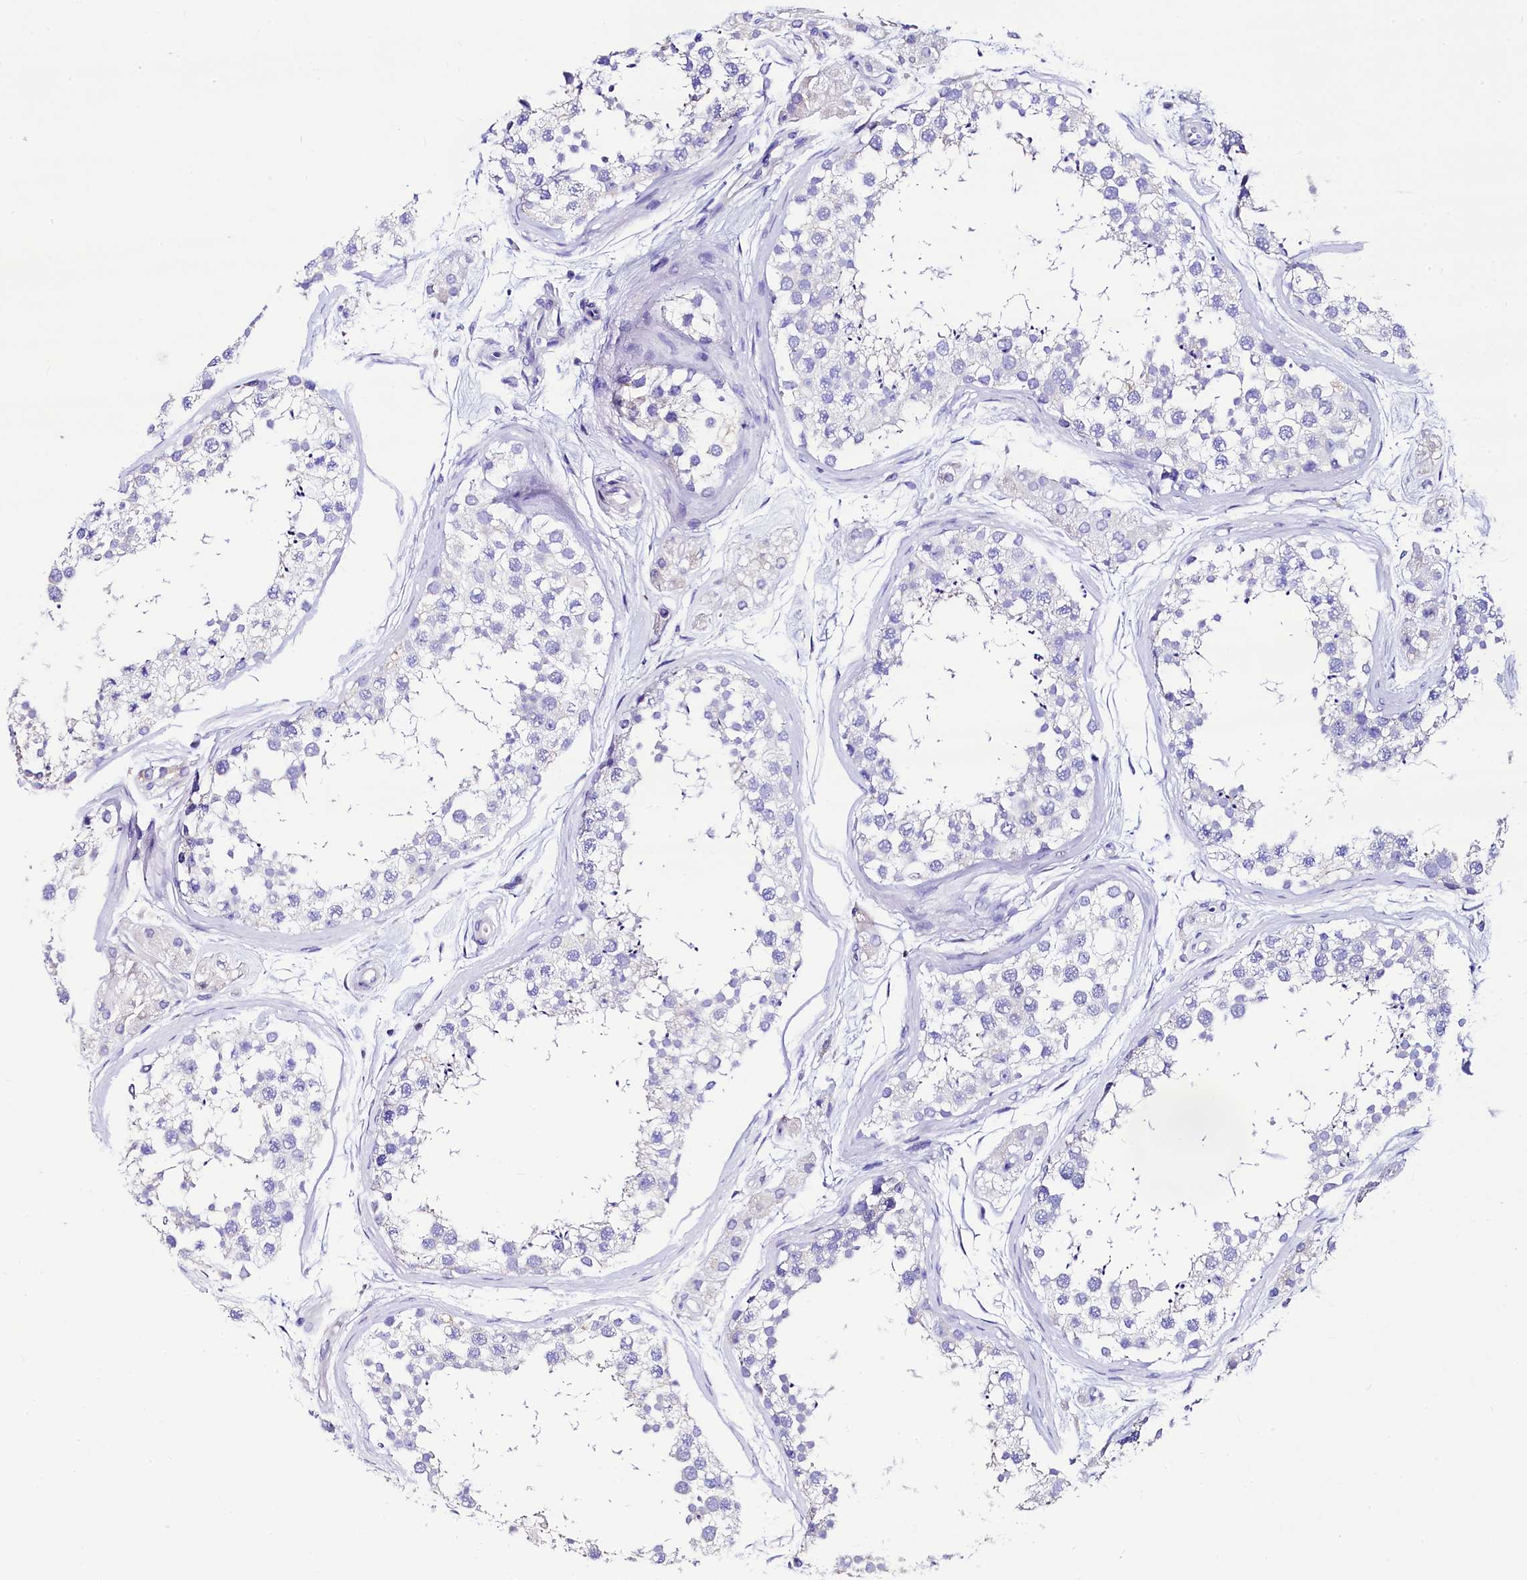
{"staining": {"intensity": "negative", "quantity": "none", "location": "none"}, "tissue": "testis", "cell_type": "Cells in seminiferous ducts", "image_type": "normal", "snomed": [{"axis": "morphology", "description": "Normal tissue, NOS"}, {"axis": "topography", "description": "Testis"}], "caption": "A high-resolution histopathology image shows IHC staining of normal testis, which shows no significant expression in cells in seminiferous ducts. (DAB (3,3'-diaminobenzidine) immunohistochemistry (IHC) visualized using brightfield microscopy, high magnification).", "gene": "RBP3", "patient": {"sex": "male", "age": 56}}